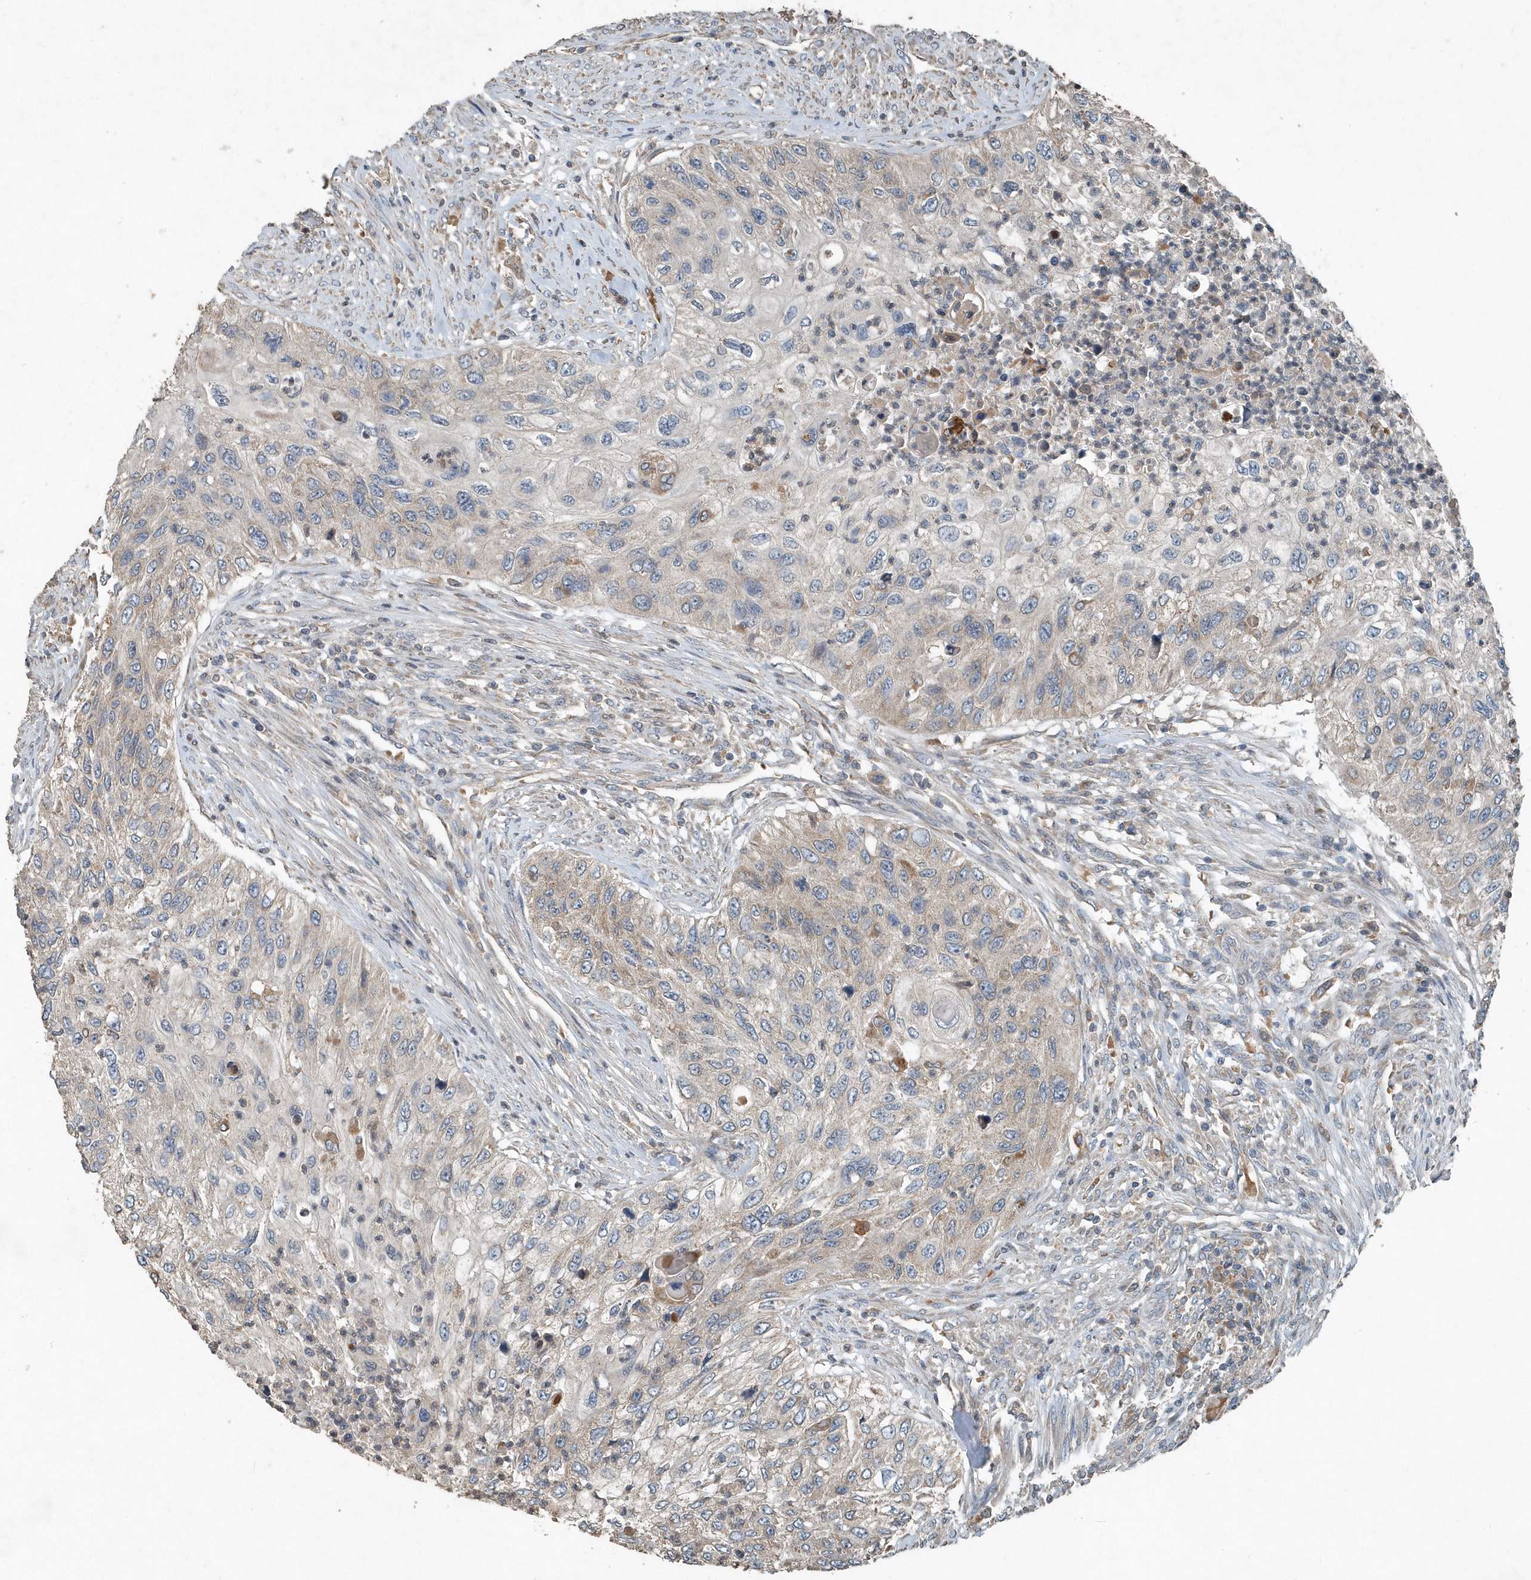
{"staining": {"intensity": "weak", "quantity": "25%-75%", "location": "cytoplasmic/membranous"}, "tissue": "urothelial cancer", "cell_type": "Tumor cells", "image_type": "cancer", "snomed": [{"axis": "morphology", "description": "Urothelial carcinoma, High grade"}, {"axis": "topography", "description": "Urinary bladder"}], "caption": "Urothelial cancer stained for a protein exhibits weak cytoplasmic/membranous positivity in tumor cells.", "gene": "SCFD2", "patient": {"sex": "female", "age": 60}}